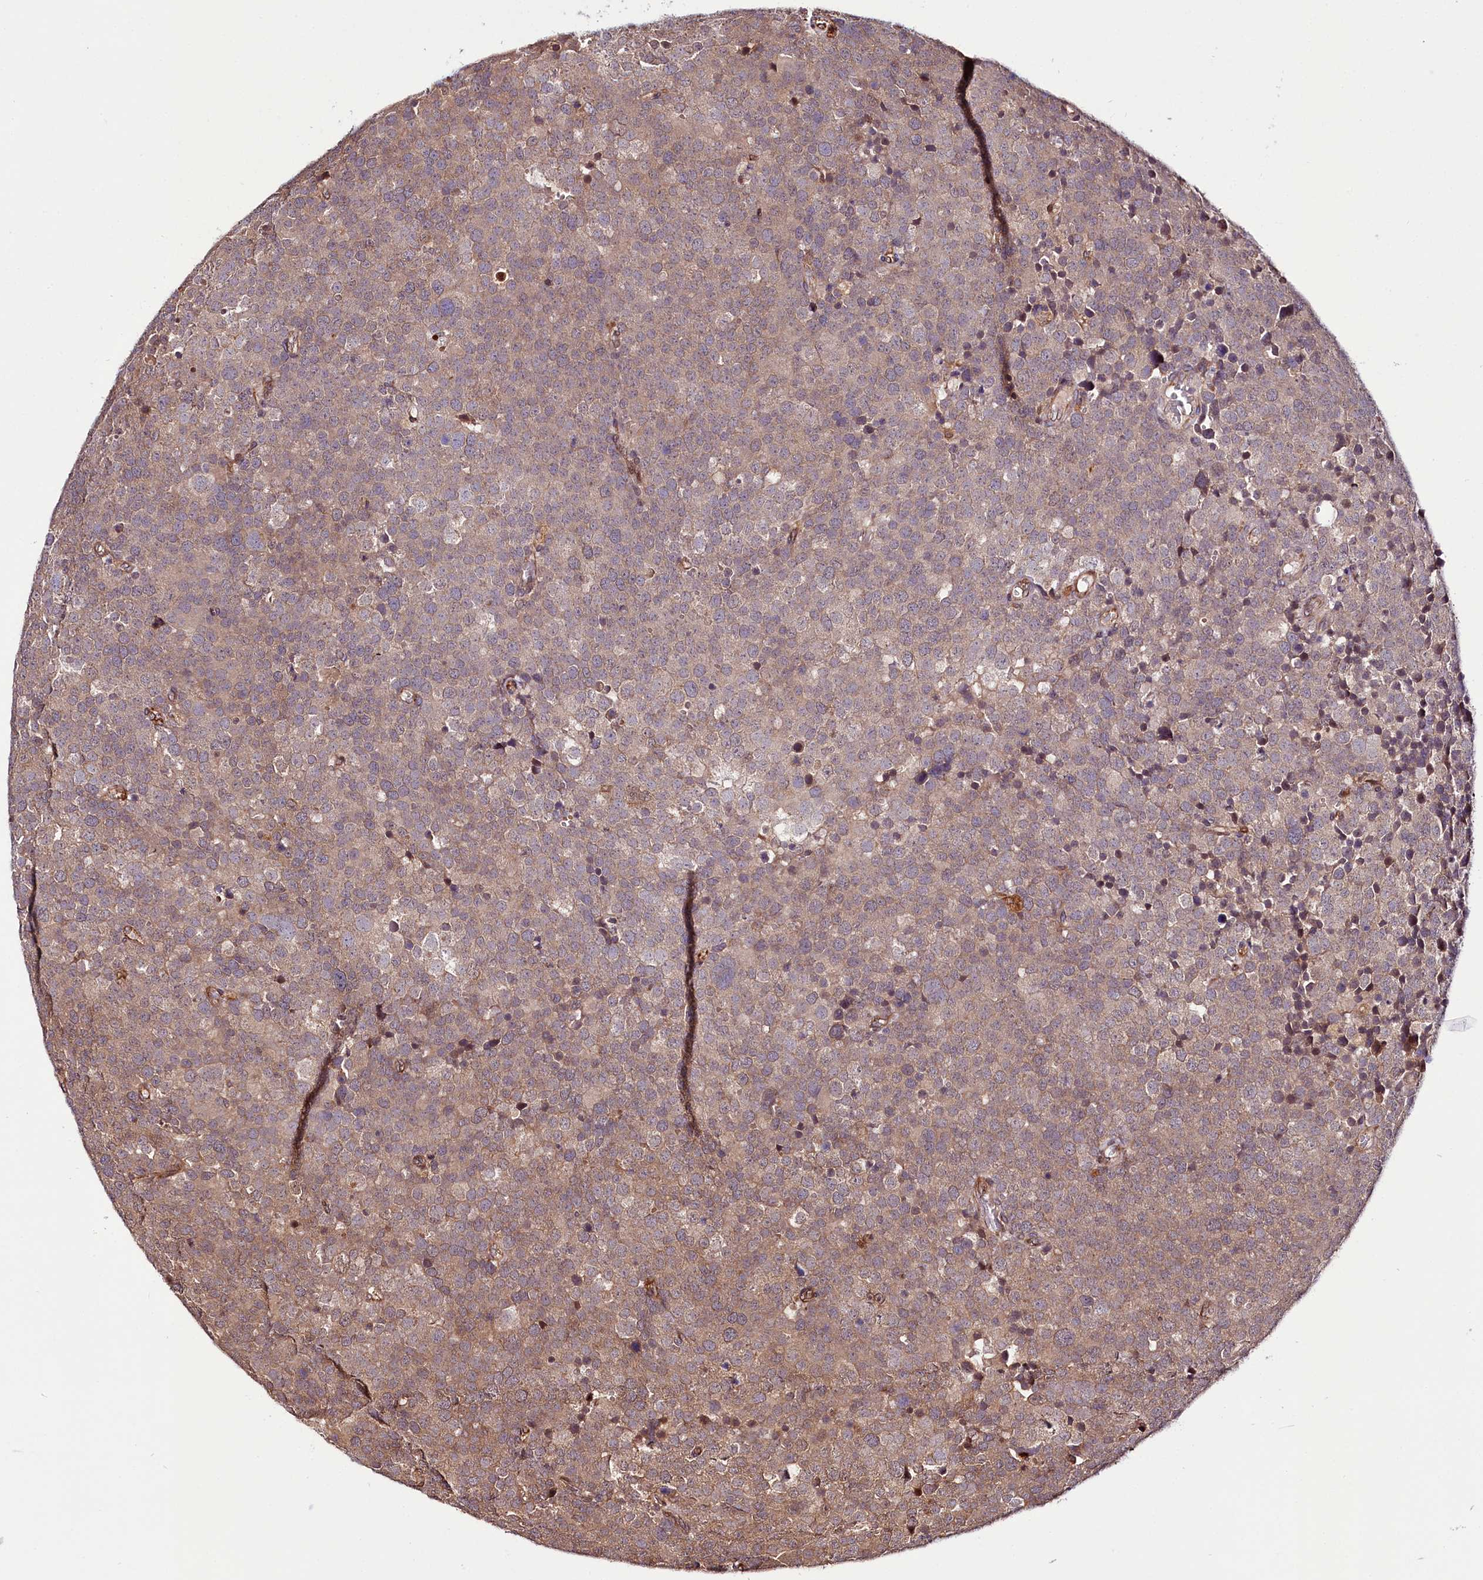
{"staining": {"intensity": "weak", "quantity": ">75%", "location": "cytoplasmic/membranous"}, "tissue": "testis cancer", "cell_type": "Tumor cells", "image_type": "cancer", "snomed": [{"axis": "morphology", "description": "Seminoma, NOS"}, {"axis": "topography", "description": "Testis"}], "caption": "IHC photomicrograph of neoplastic tissue: seminoma (testis) stained using immunohistochemistry (IHC) exhibits low levels of weak protein expression localized specifically in the cytoplasmic/membranous of tumor cells, appearing as a cytoplasmic/membranous brown color.", "gene": "CUTC", "patient": {"sex": "male", "age": 71}}